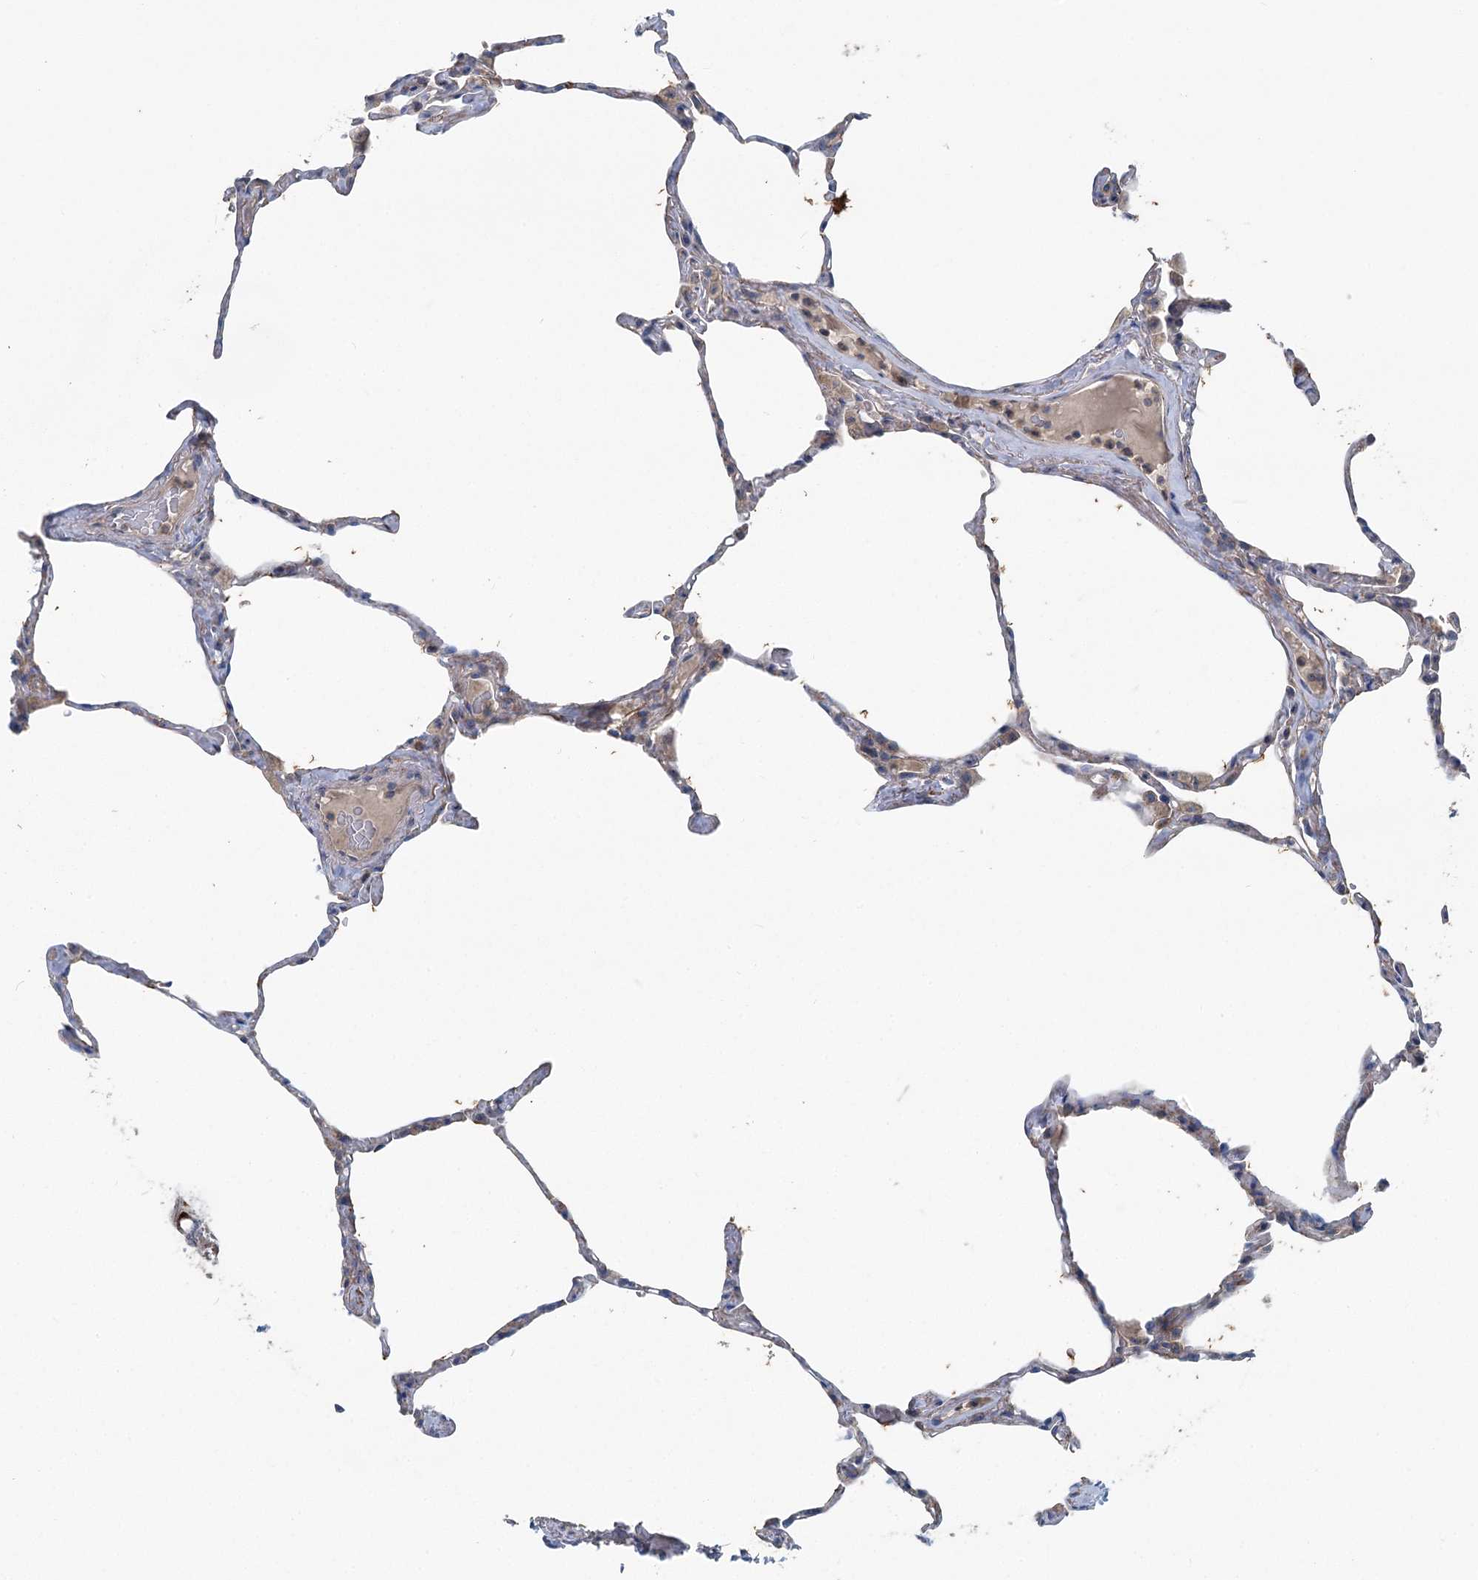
{"staining": {"intensity": "negative", "quantity": "none", "location": "none"}, "tissue": "lung", "cell_type": "Alveolar cells", "image_type": "normal", "snomed": [{"axis": "morphology", "description": "Normal tissue, NOS"}, {"axis": "topography", "description": "Lung"}], "caption": "DAB (3,3'-diaminobenzidine) immunohistochemical staining of benign lung exhibits no significant positivity in alveolar cells.", "gene": "MARK2", "patient": {"sex": "male", "age": 65}}